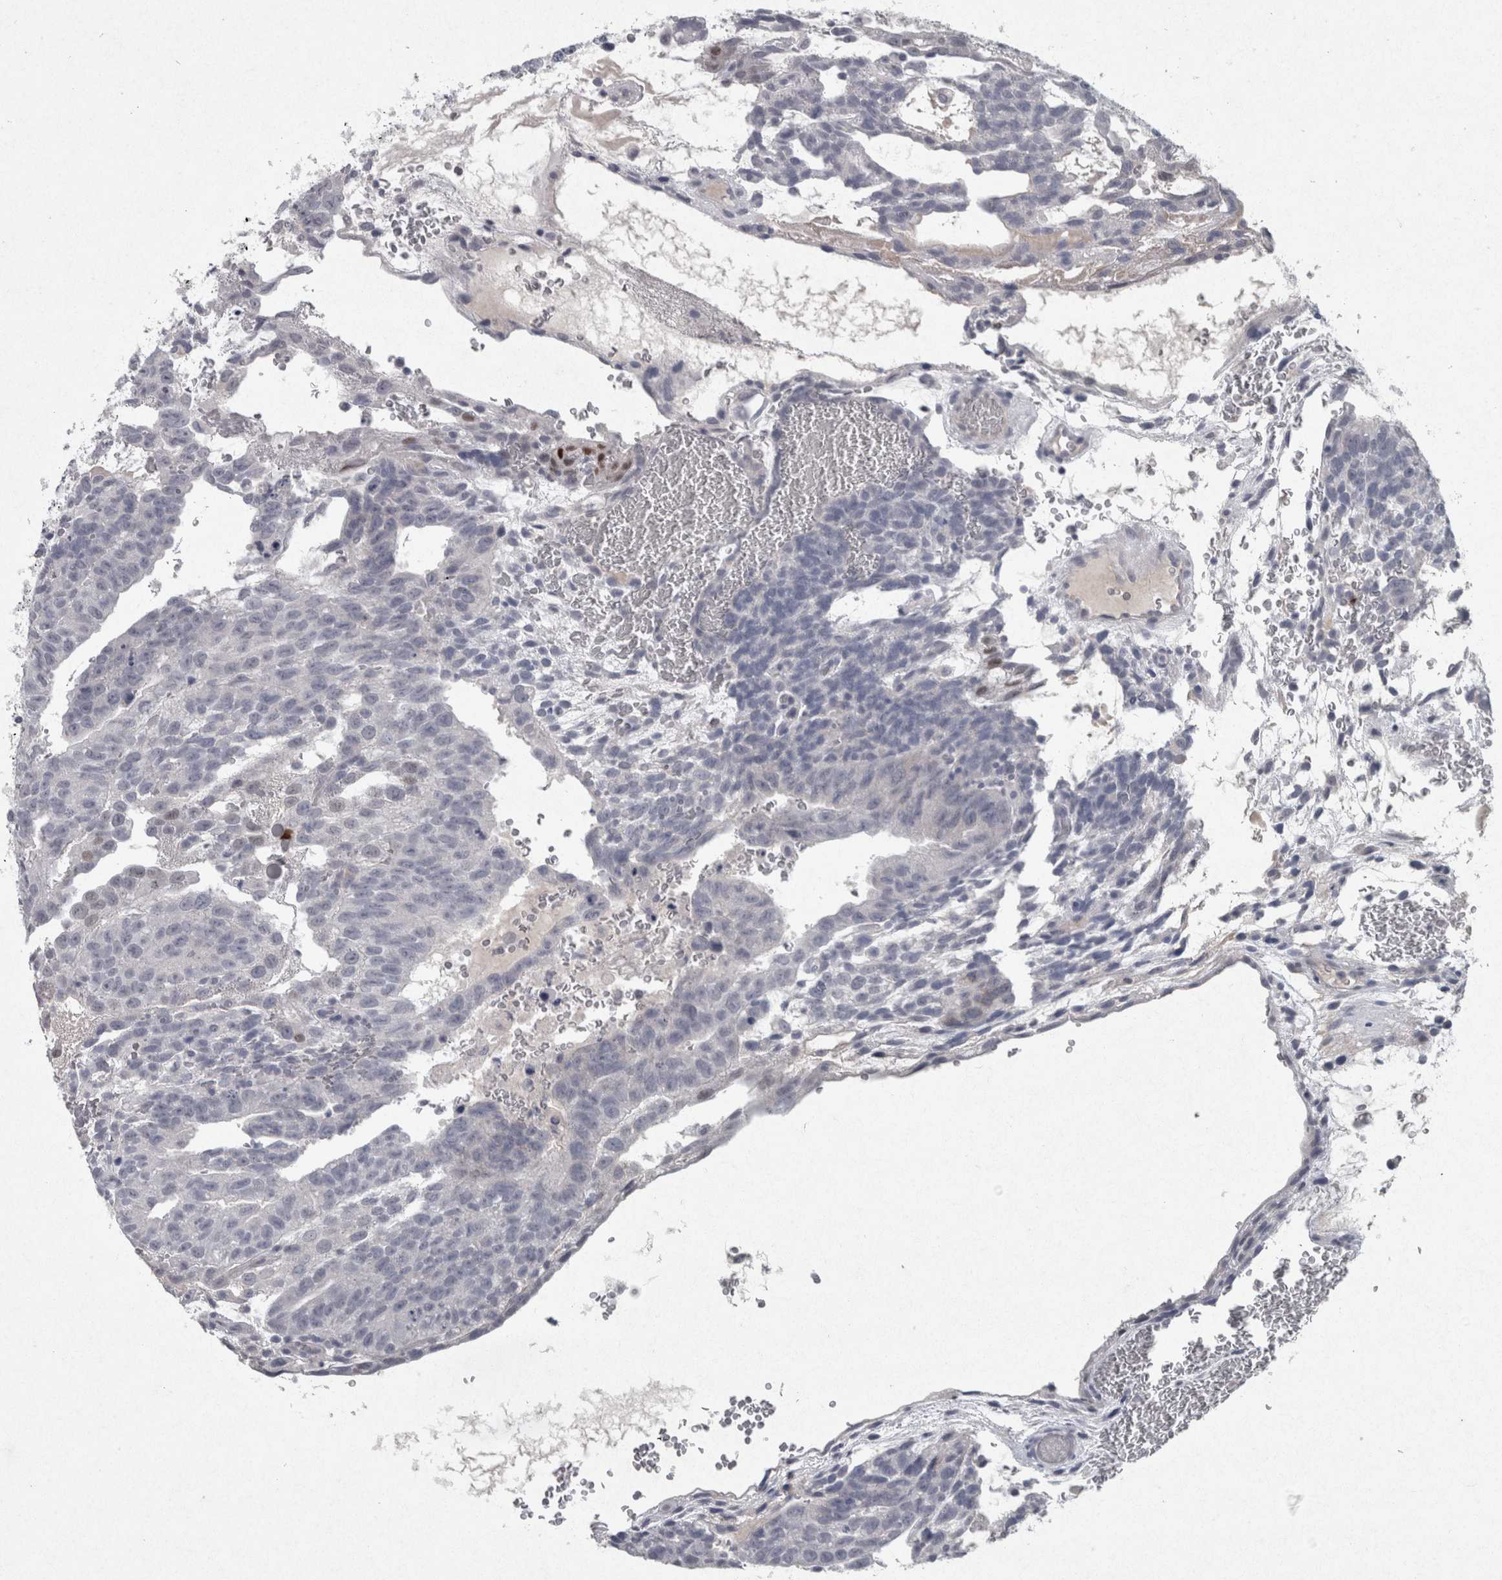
{"staining": {"intensity": "negative", "quantity": "none", "location": "none"}, "tissue": "testis cancer", "cell_type": "Tumor cells", "image_type": "cancer", "snomed": [{"axis": "morphology", "description": "Seminoma, NOS"}, {"axis": "morphology", "description": "Carcinoma, Embryonal, NOS"}, {"axis": "topography", "description": "Testis"}], "caption": "Tumor cells are negative for protein expression in human seminoma (testis).", "gene": "PDX1", "patient": {"sex": "male", "age": 52}}